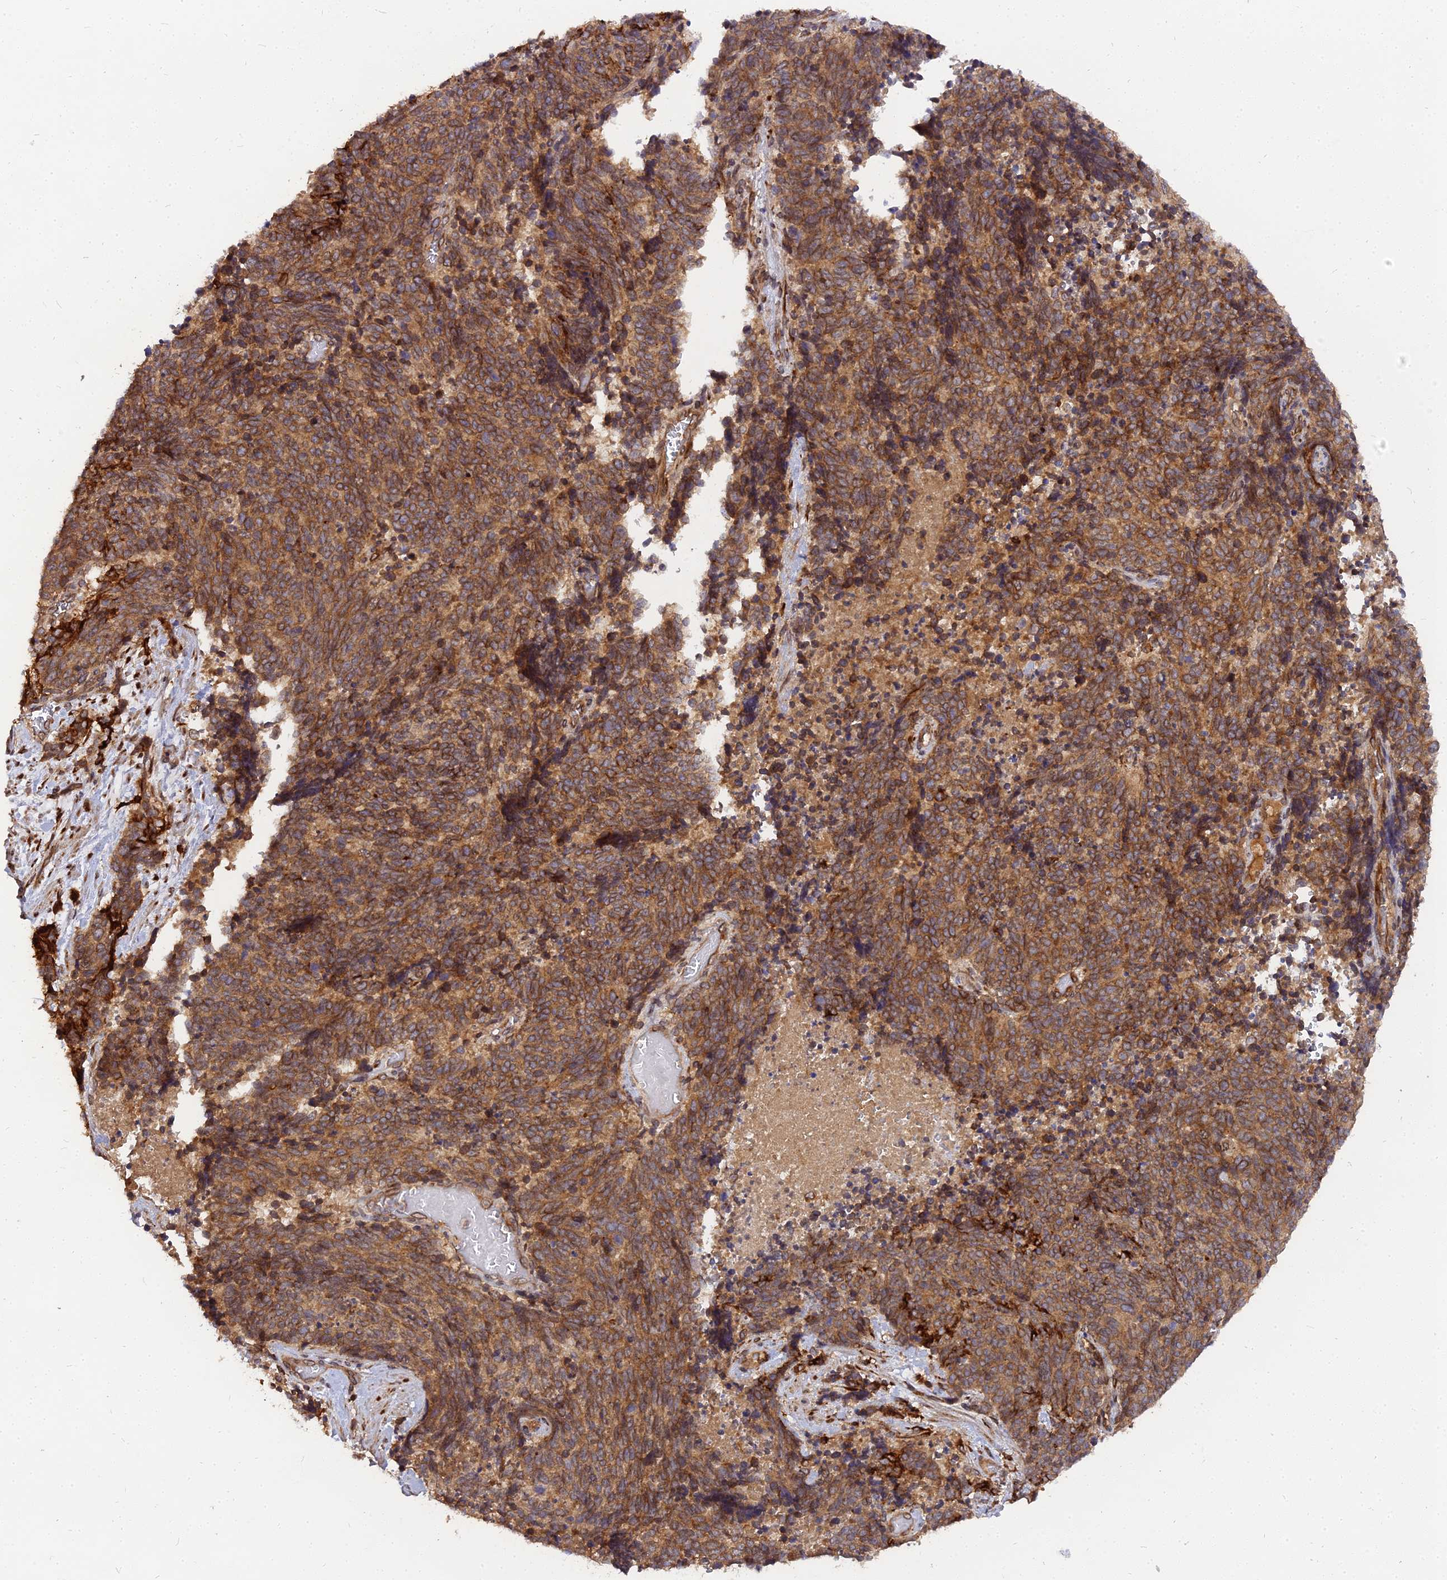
{"staining": {"intensity": "strong", "quantity": ">75%", "location": "cytoplasmic/membranous"}, "tissue": "cervical cancer", "cell_type": "Tumor cells", "image_type": "cancer", "snomed": [{"axis": "morphology", "description": "Squamous cell carcinoma, NOS"}, {"axis": "topography", "description": "Cervix"}], "caption": "The photomicrograph demonstrates immunohistochemical staining of cervical cancer (squamous cell carcinoma). There is strong cytoplasmic/membranous positivity is identified in about >75% of tumor cells.", "gene": "PDE4D", "patient": {"sex": "female", "age": 29}}